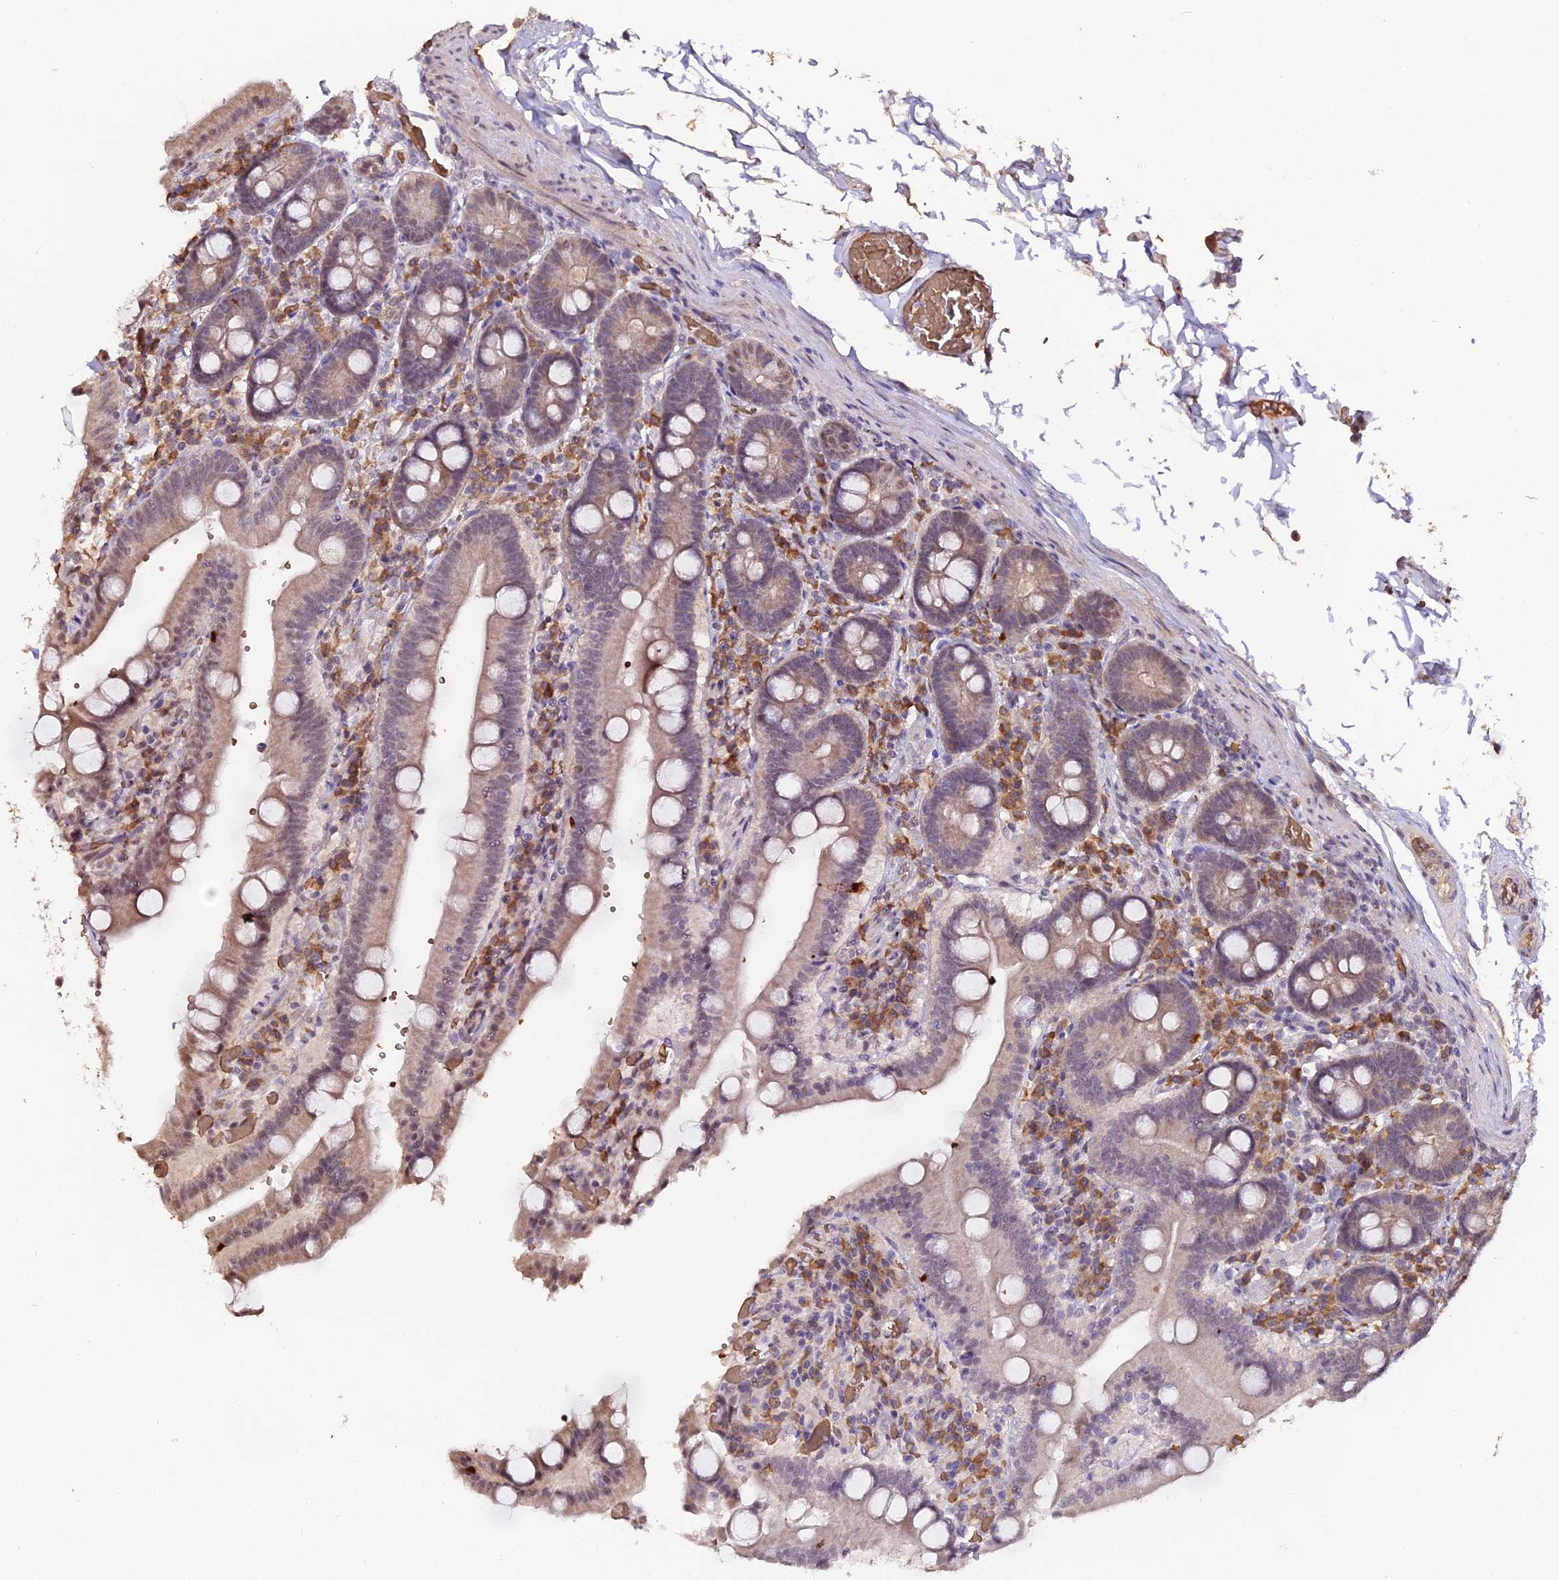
{"staining": {"intensity": "weak", "quantity": "25%-75%", "location": "cytoplasmic/membranous"}, "tissue": "duodenum", "cell_type": "Glandular cells", "image_type": "normal", "snomed": [{"axis": "morphology", "description": "Normal tissue, NOS"}, {"axis": "topography", "description": "Duodenum"}], "caption": "Immunohistochemistry micrograph of benign human duodenum stained for a protein (brown), which exhibits low levels of weak cytoplasmic/membranous positivity in about 25%-75% of glandular cells.", "gene": "ZDBF2", "patient": {"sex": "female", "age": 62}}